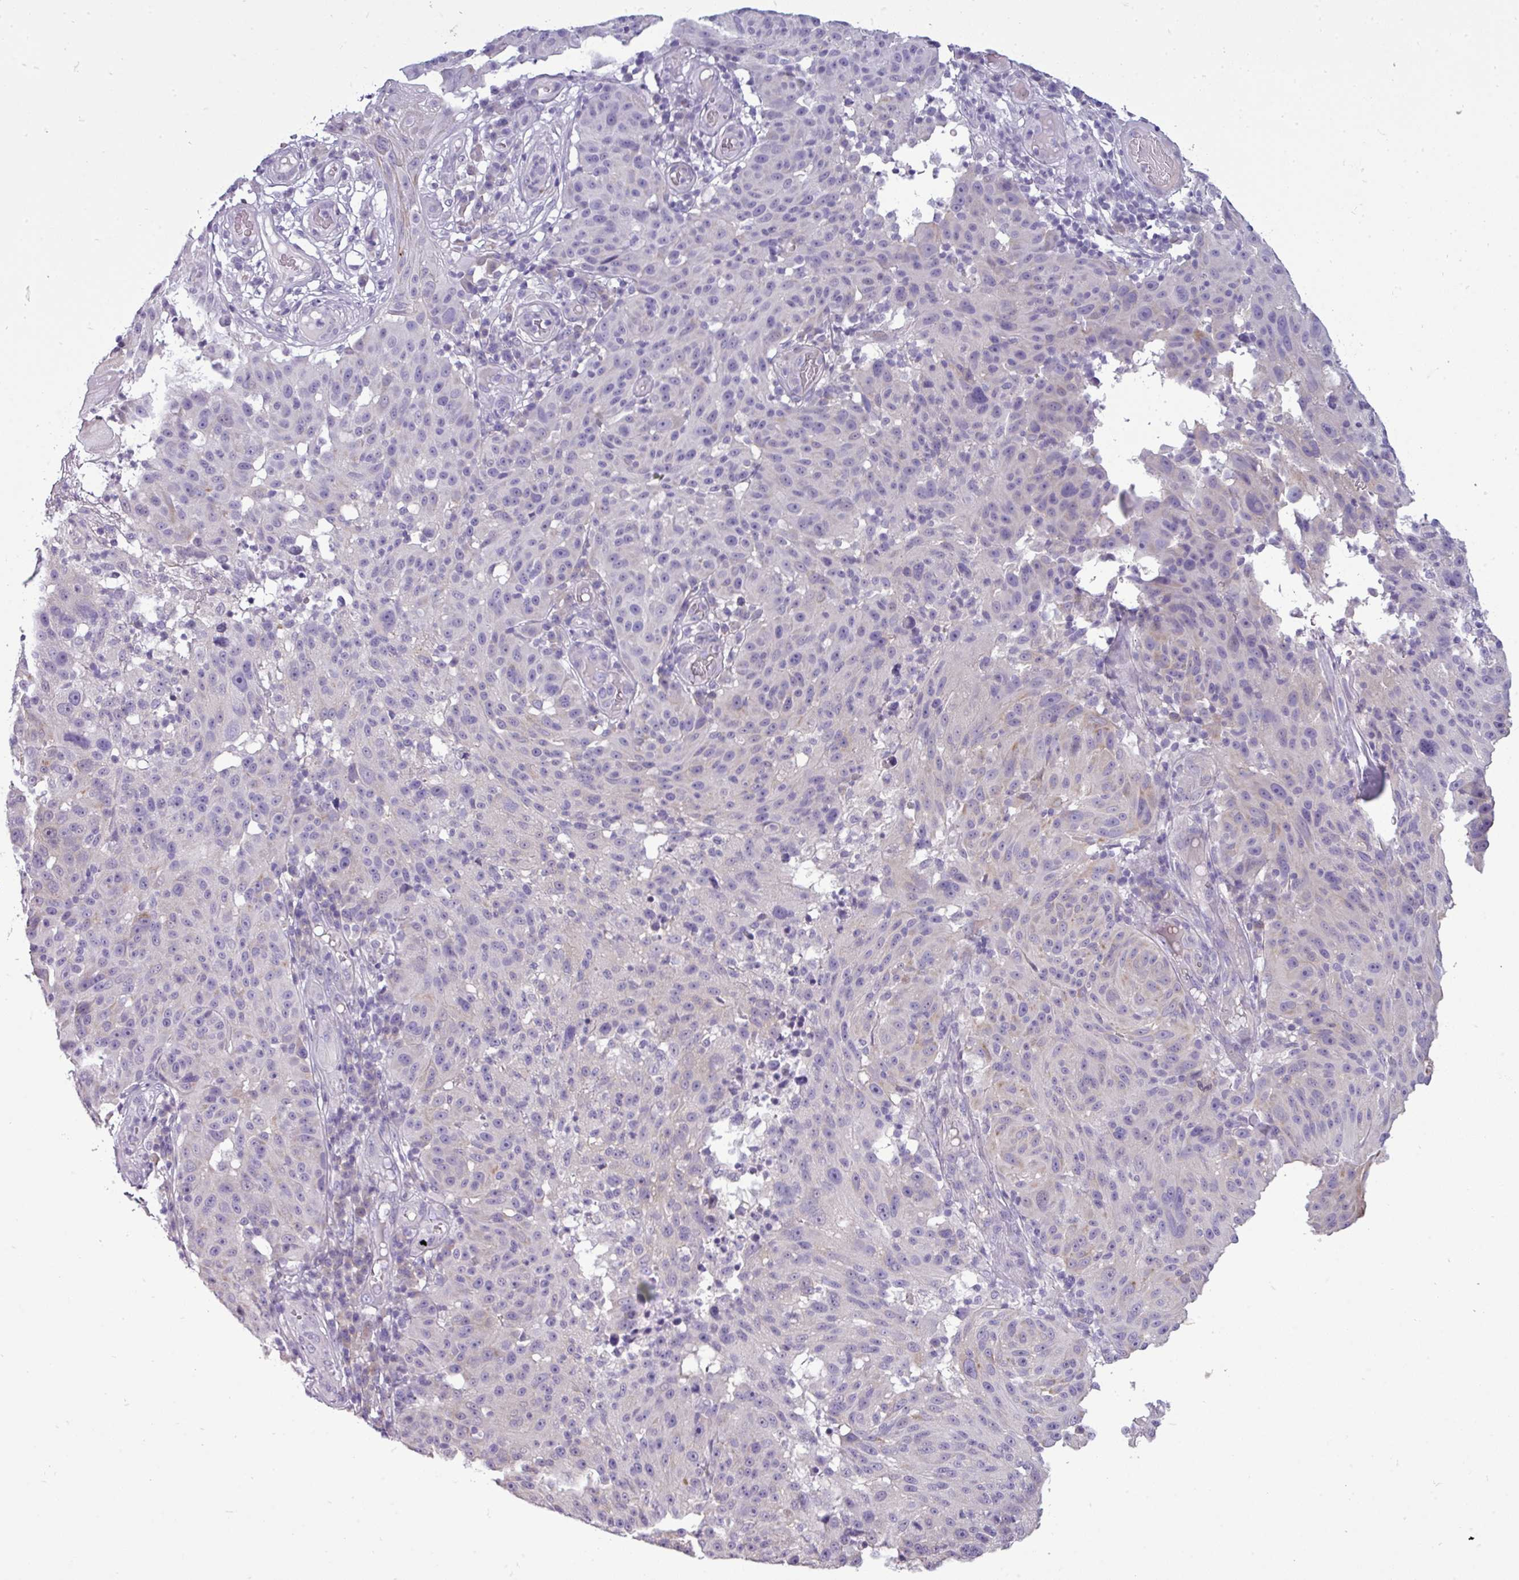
{"staining": {"intensity": "negative", "quantity": "none", "location": "none"}, "tissue": "melanoma", "cell_type": "Tumor cells", "image_type": "cancer", "snomed": [{"axis": "morphology", "description": "Malignant melanoma, NOS"}, {"axis": "topography", "description": "Skin"}], "caption": "IHC image of neoplastic tissue: human melanoma stained with DAB shows no significant protein staining in tumor cells. Brightfield microscopy of immunohistochemistry (IHC) stained with DAB (3,3'-diaminobenzidine) (brown) and hematoxylin (blue), captured at high magnification.", "gene": "DNAAF9", "patient": {"sex": "male", "age": 53}}